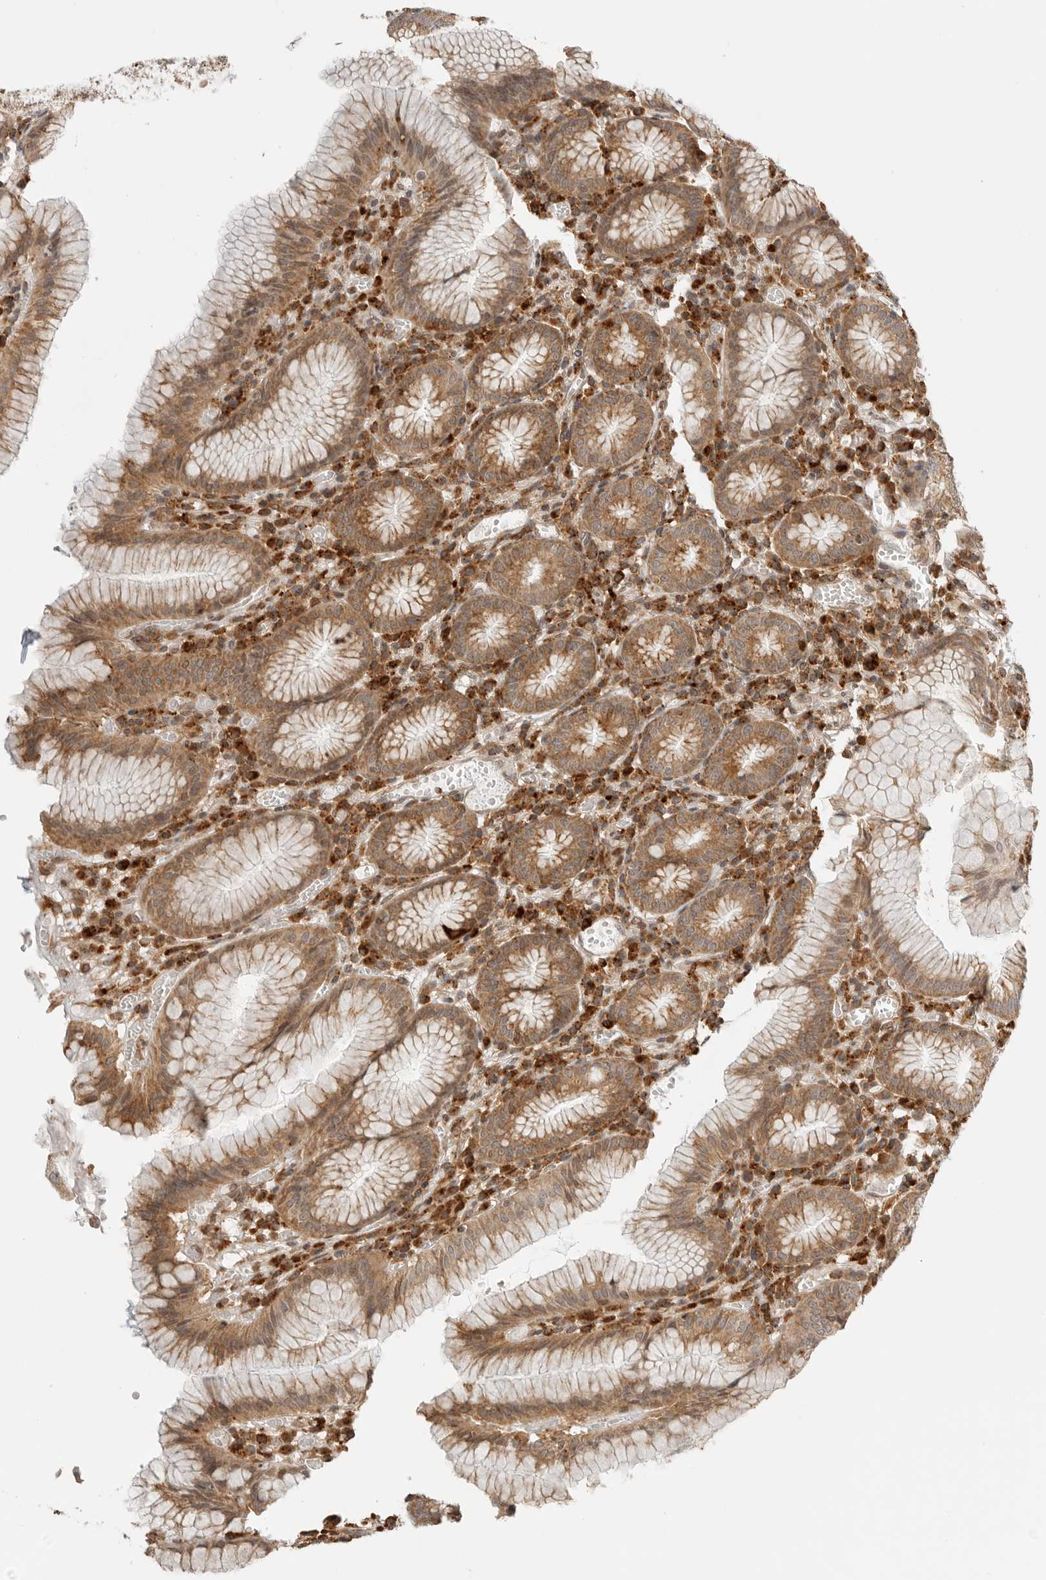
{"staining": {"intensity": "moderate", "quantity": ">75%", "location": "cytoplasmic/membranous"}, "tissue": "stomach", "cell_type": "Glandular cells", "image_type": "normal", "snomed": [{"axis": "morphology", "description": "Normal tissue, NOS"}, {"axis": "topography", "description": "Stomach"}], "caption": "Immunohistochemistry staining of unremarkable stomach, which displays medium levels of moderate cytoplasmic/membranous staining in about >75% of glandular cells indicating moderate cytoplasmic/membranous protein staining. The staining was performed using DAB (3,3'-diaminobenzidine) (brown) for protein detection and nuclei were counterstained in hematoxylin (blue).", "gene": "IDUA", "patient": {"sex": "male", "age": 55}}